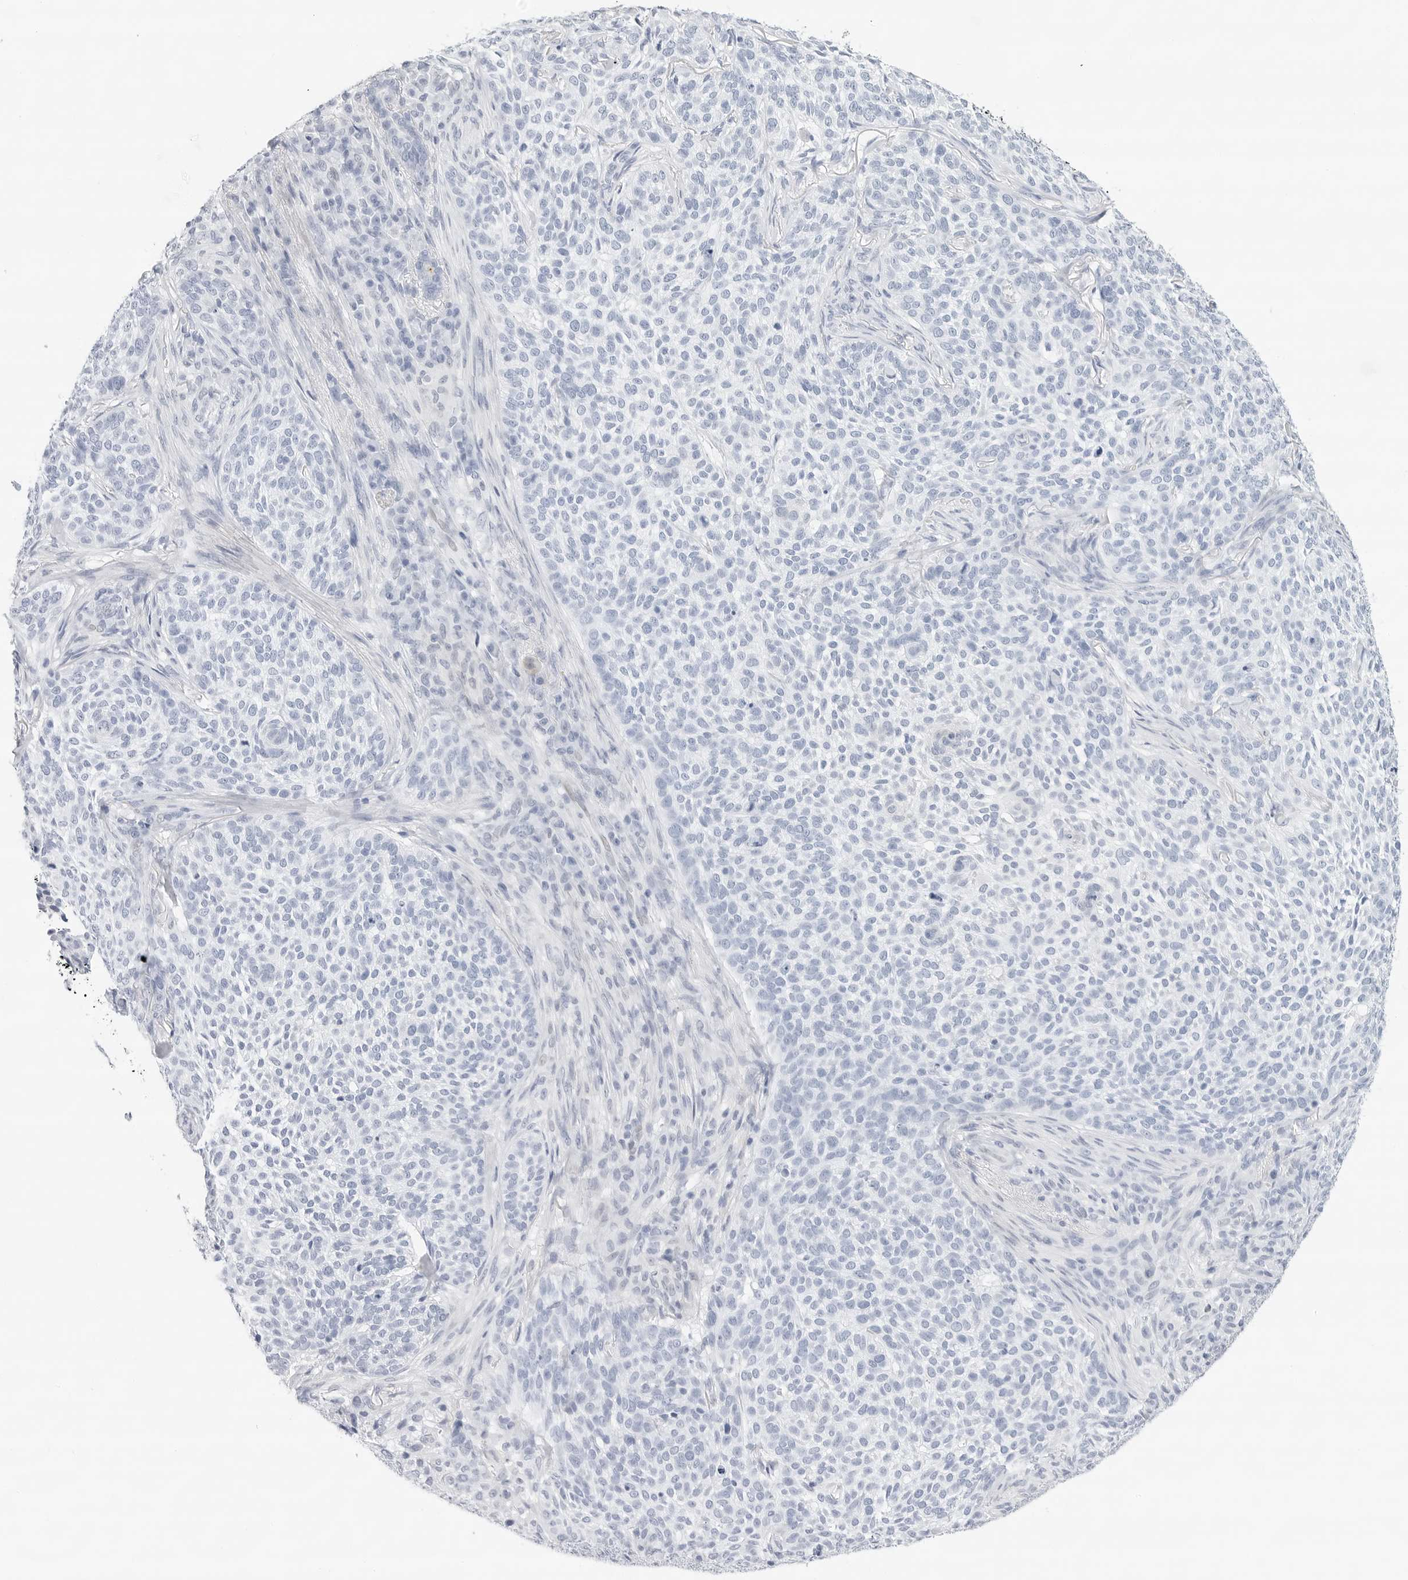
{"staining": {"intensity": "negative", "quantity": "none", "location": "none"}, "tissue": "skin cancer", "cell_type": "Tumor cells", "image_type": "cancer", "snomed": [{"axis": "morphology", "description": "Basal cell carcinoma"}, {"axis": "topography", "description": "Skin"}], "caption": "IHC of skin cancer (basal cell carcinoma) shows no staining in tumor cells.", "gene": "SLC19A1", "patient": {"sex": "female", "age": 64}}